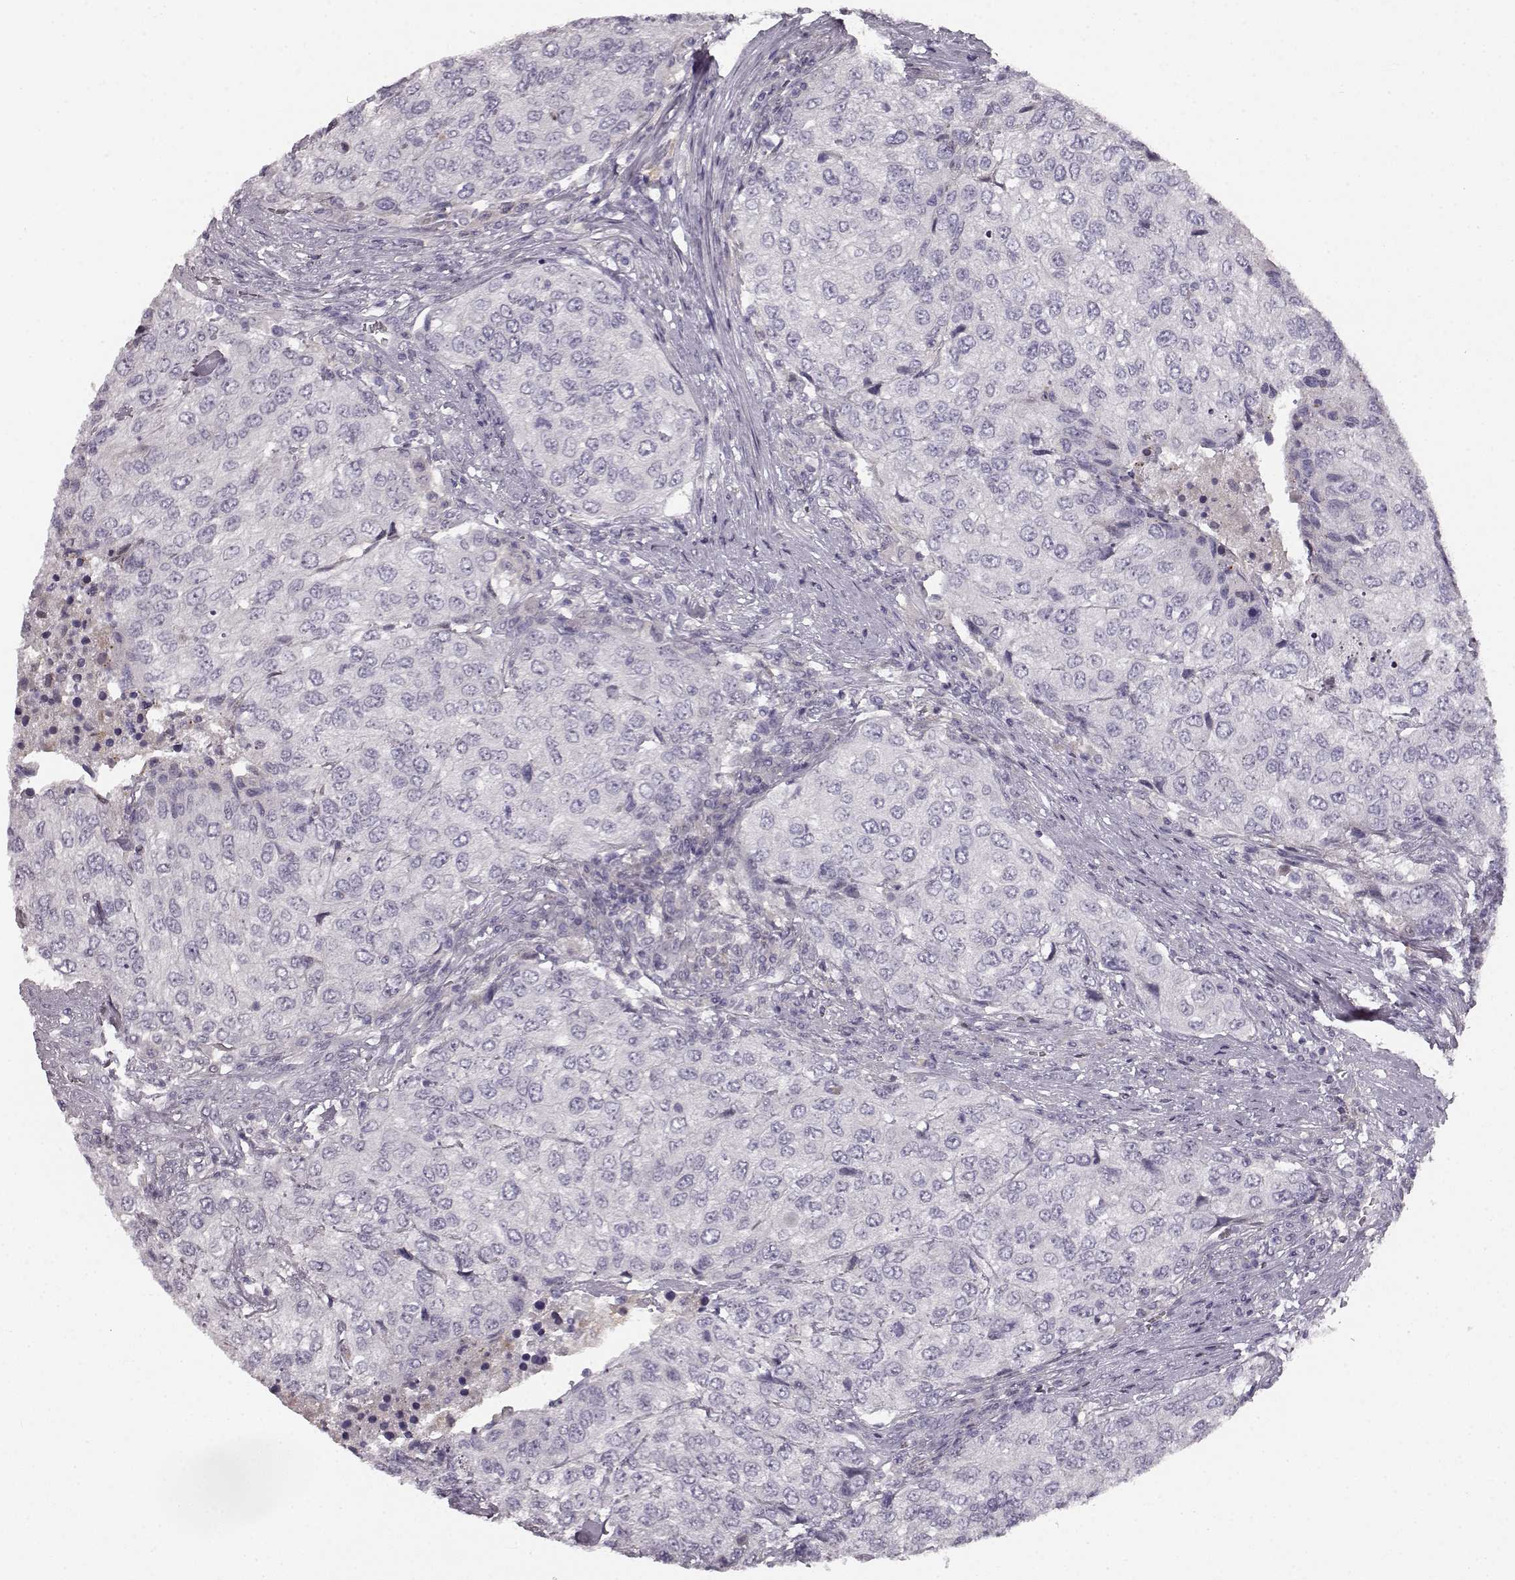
{"staining": {"intensity": "negative", "quantity": "none", "location": "none"}, "tissue": "urothelial cancer", "cell_type": "Tumor cells", "image_type": "cancer", "snomed": [{"axis": "morphology", "description": "Urothelial carcinoma, High grade"}, {"axis": "topography", "description": "Urinary bladder"}], "caption": "Immunohistochemistry (IHC) micrograph of neoplastic tissue: urothelial cancer stained with DAB reveals no significant protein positivity in tumor cells.", "gene": "KIAA0319", "patient": {"sex": "female", "age": 78}}